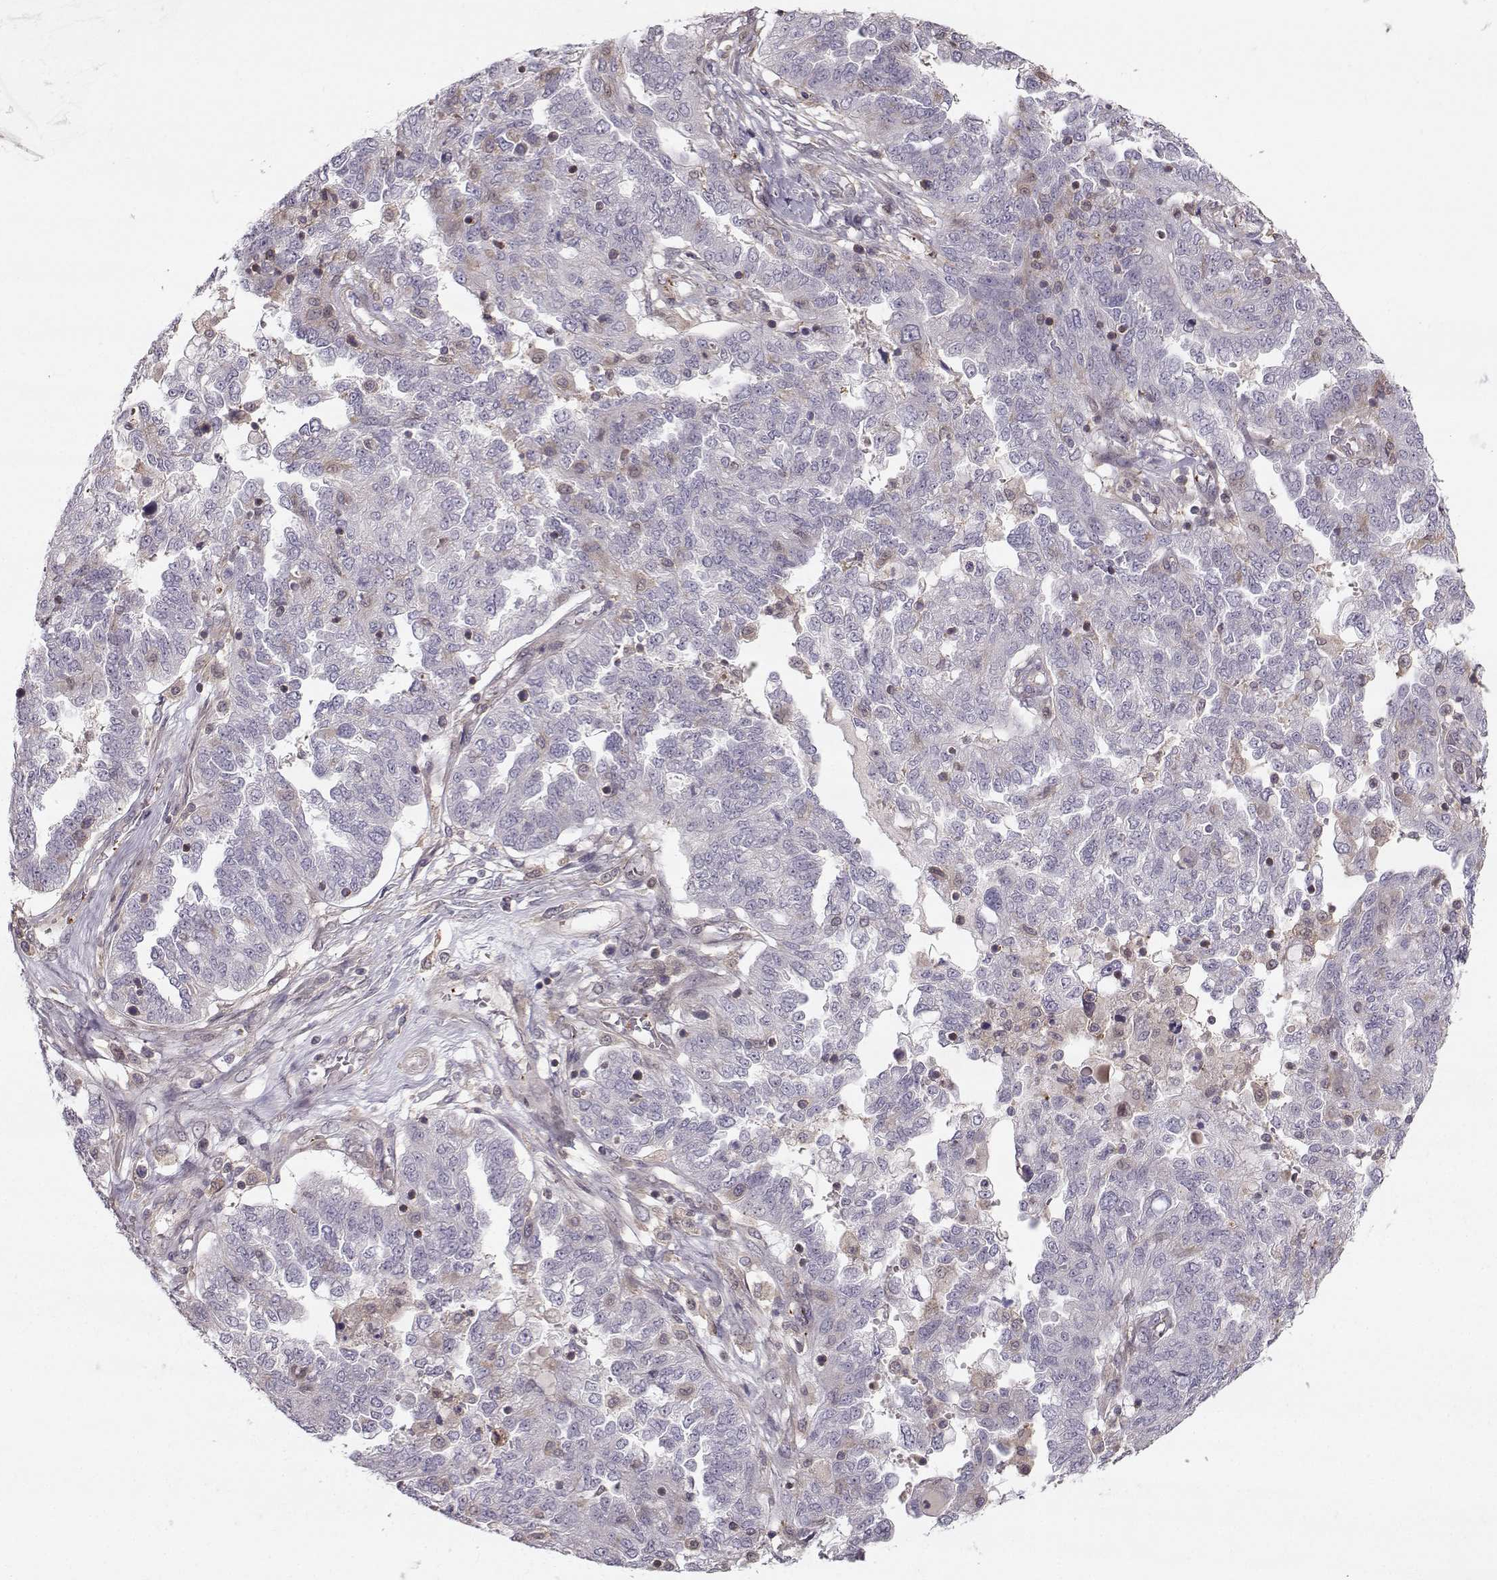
{"staining": {"intensity": "negative", "quantity": "none", "location": "none"}, "tissue": "ovarian cancer", "cell_type": "Tumor cells", "image_type": "cancer", "snomed": [{"axis": "morphology", "description": "Cystadenocarcinoma, serous, NOS"}, {"axis": "topography", "description": "Ovary"}], "caption": "Protein analysis of ovarian serous cystadenocarcinoma reveals no significant staining in tumor cells. (Stains: DAB (3,3'-diaminobenzidine) immunohistochemistry with hematoxylin counter stain, Microscopy: brightfield microscopy at high magnification).", "gene": "ASB16", "patient": {"sex": "female", "age": 67}}